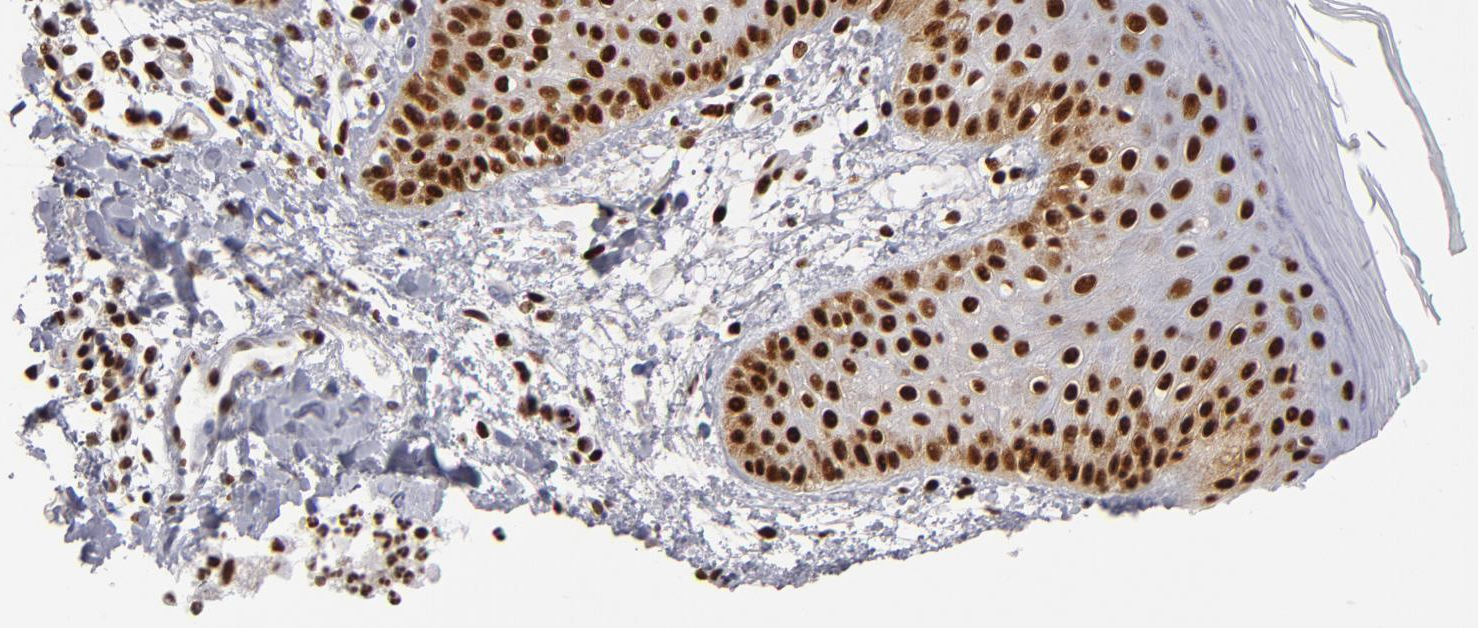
{"staining": {"intensity": "strong", "quantity": ">75%", "location": "nuclear"}, "tissue": "skin", "cell_type": "Epidermal cells", "image_type": "normal", "snomed": [{"axis": "morphology", "description": "Normal tissue, NOS"}, {"axis": "morphology", "description": "Inflammation, NOS"}, {"axis": "topography", "description": "Soft tissue"}, {"axis": "topography", "description": "Anal"}], "caption": "Immunohistochemical staining of normal skin exhibits >75% levels of strong nuclear protein staining in about >75% of epidermal cells.", "gene": "MRE11", "patient": {"sex": "female", "age": 15}}